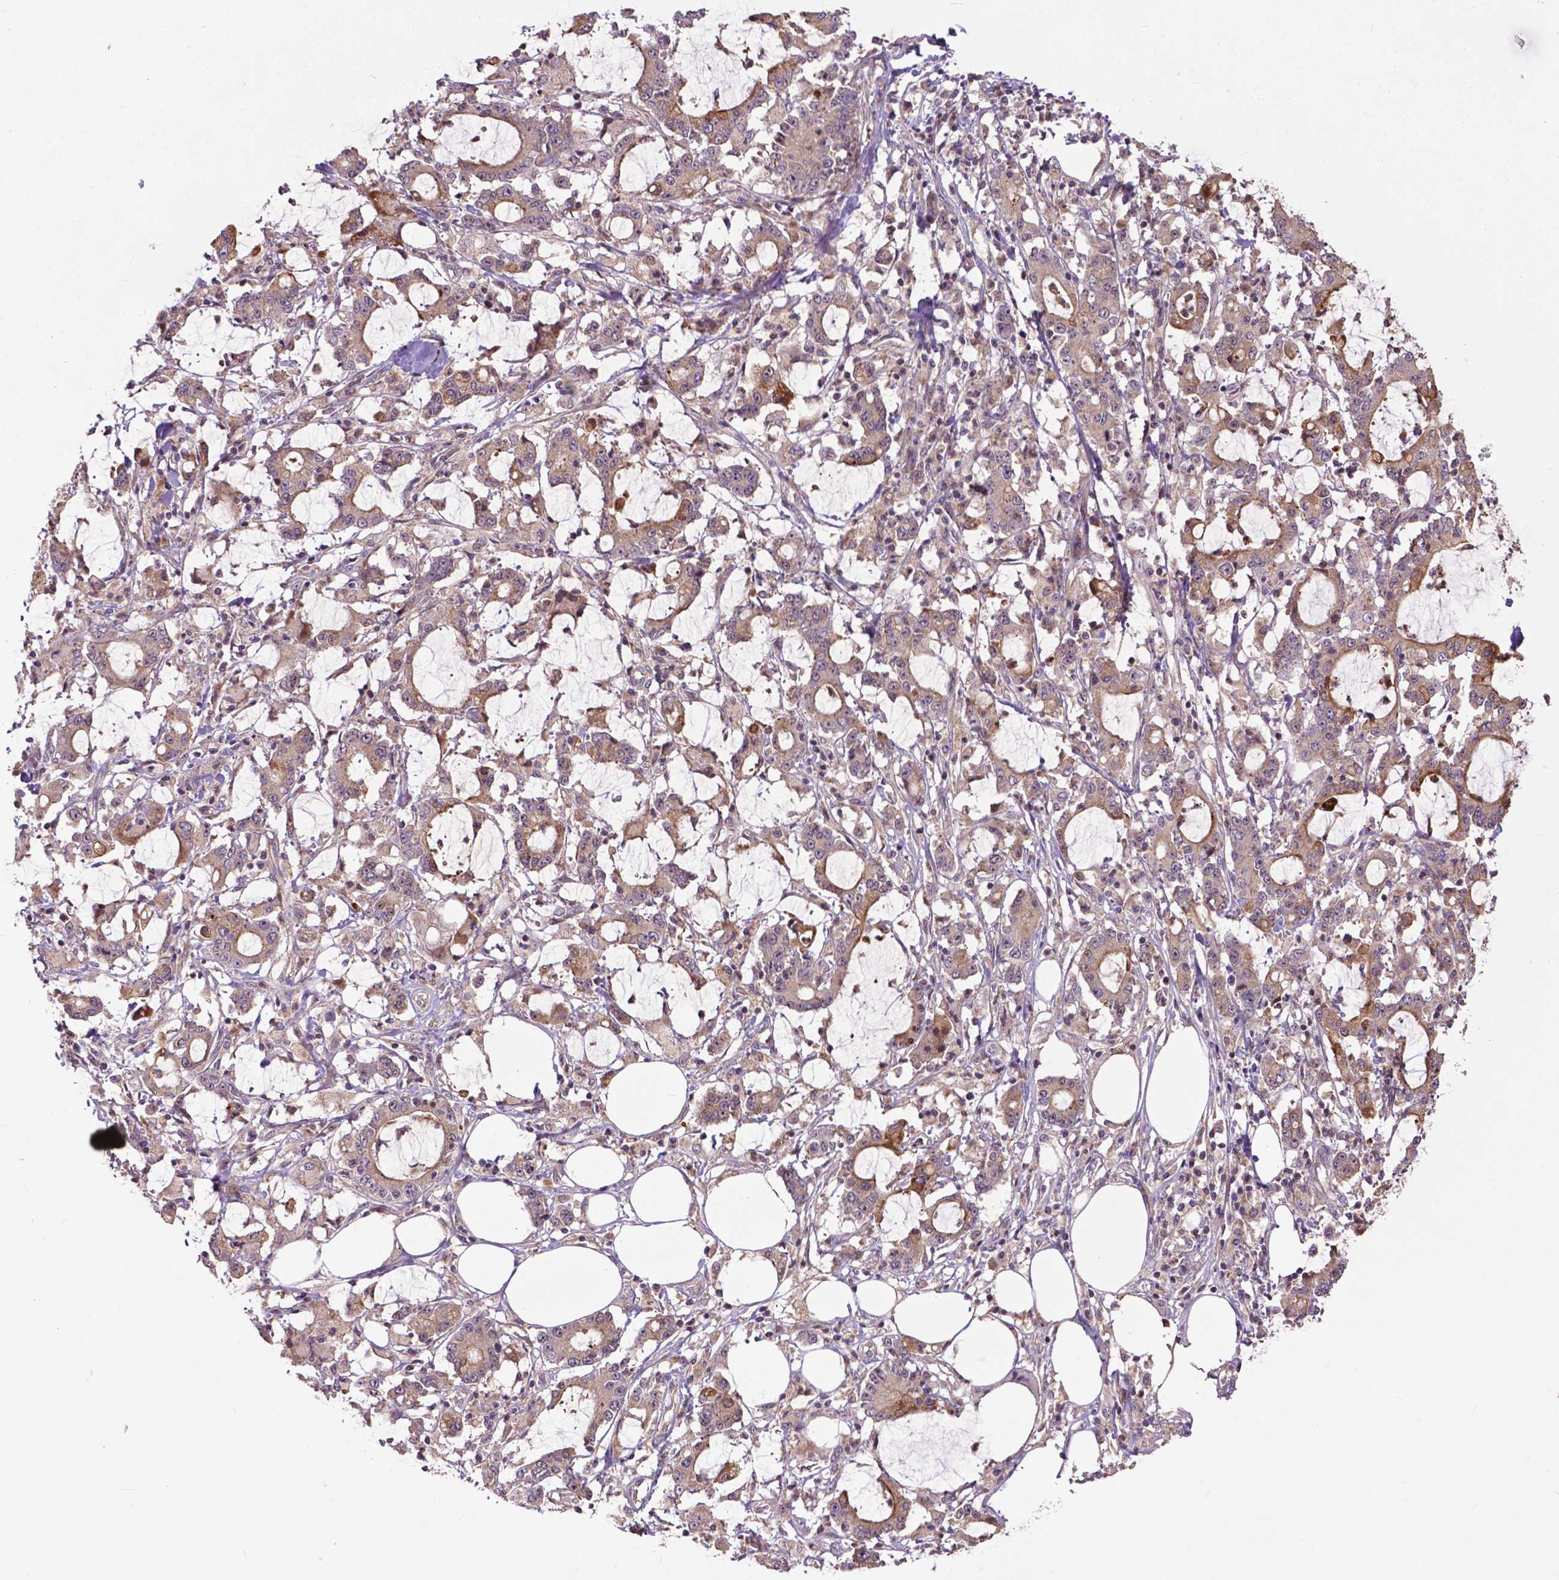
{"staining": {"intensity": "moderate", "quantity": "25%-75%", "location": "cytoplasmic/membranous"}, "tissue": "stomach cancer", "cell_type": "Tumor cells", "image_type": "cancer", "snomed": [{"axis": "morphology", "description": "Adenocarcinoma, NOS"}, {"axis": "topography", "description": "Stomach, upper"}], "caption": "Tumor cells demonstrate medium levels of moderate cytoplasmic/membranous expression in approximately 25%-75% of cells in adenocarcinoma (stomach).", "gene": "PARP3", "patient": {"sex": "male", "age": 68}}